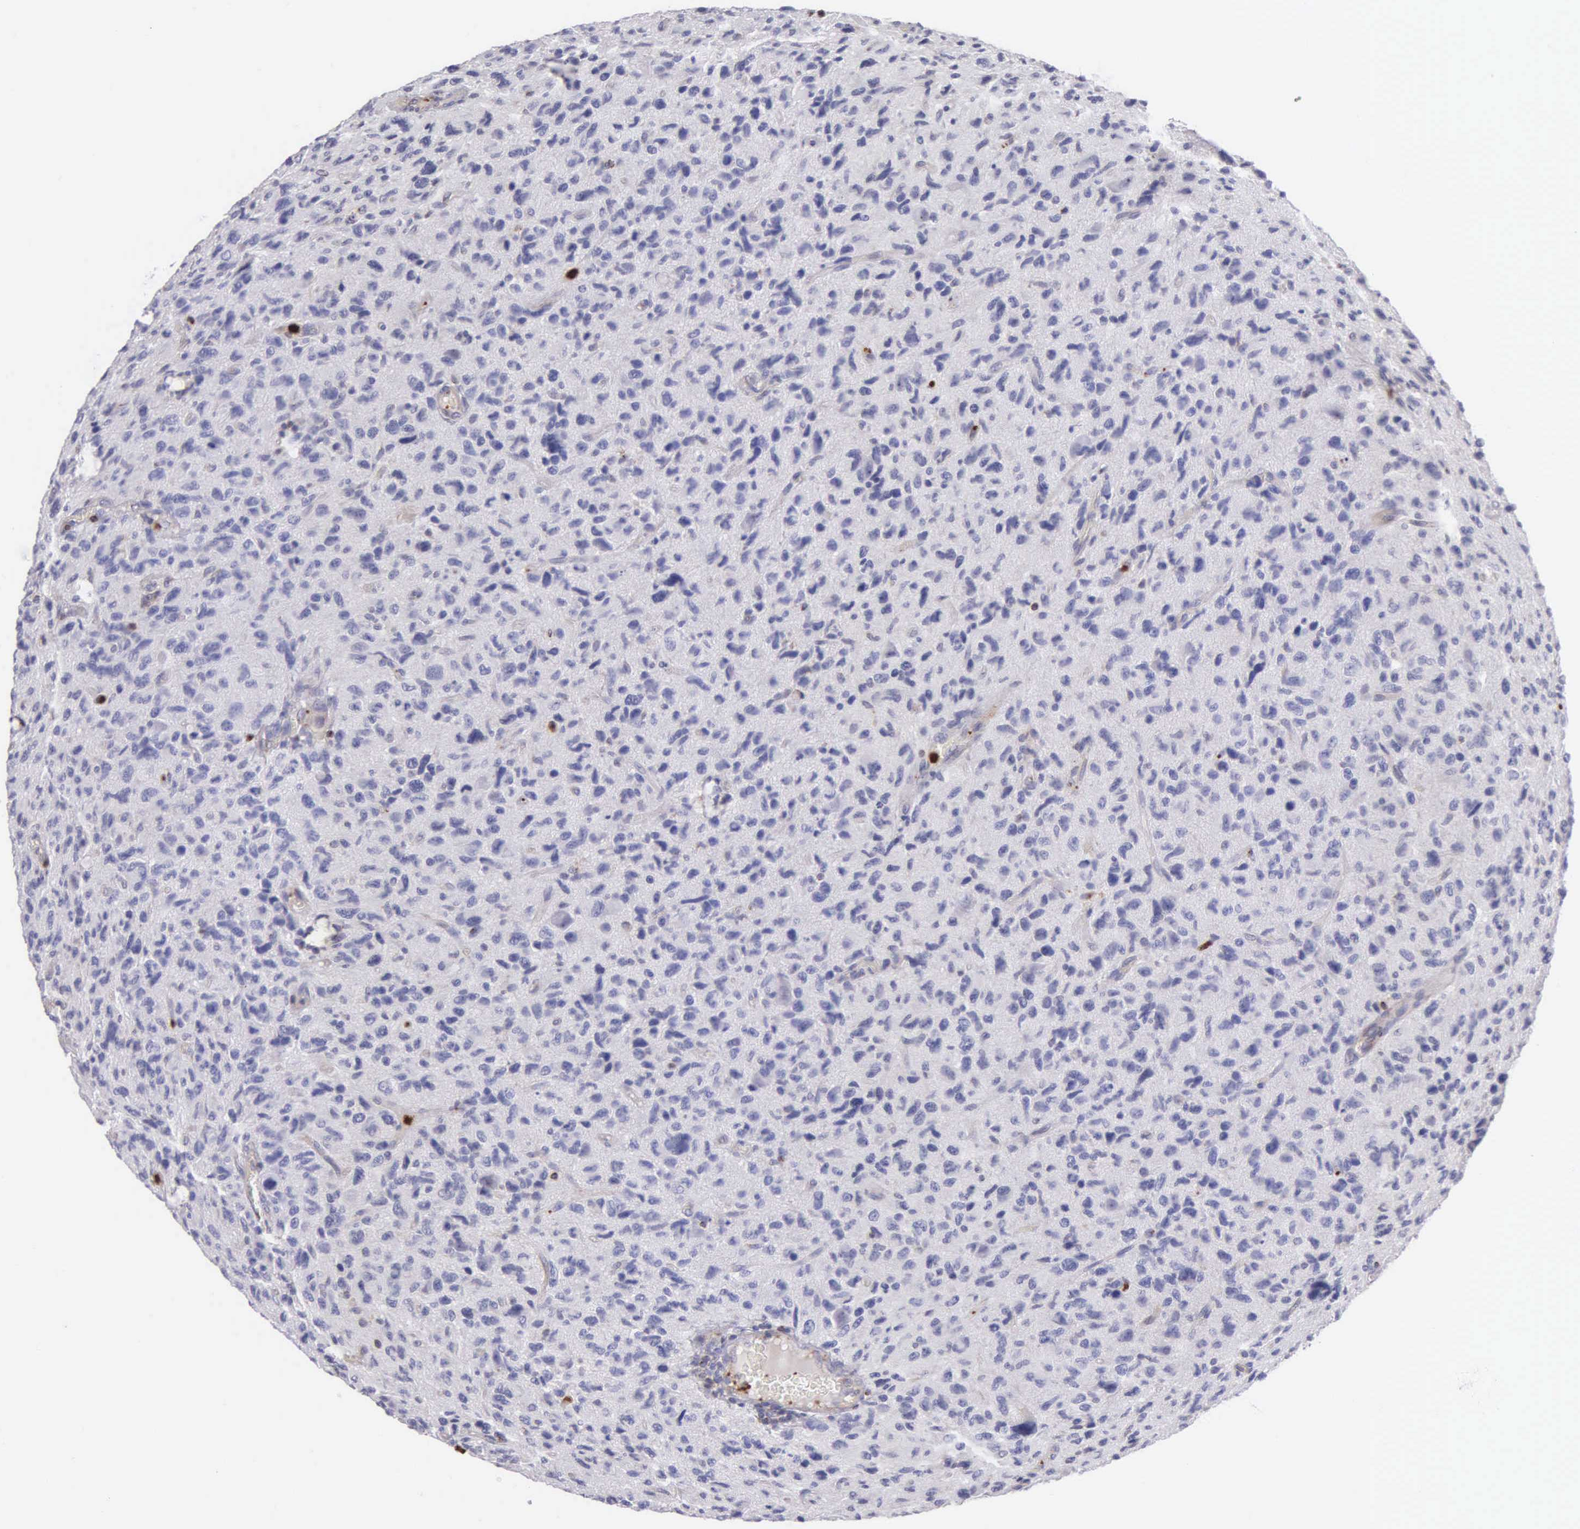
{"staining": {"intensity": "negative", "quantity": "none", "location": "none"}, "tissue": "glioma", "cell_type": "Tumor cells", "image_type": "cancer", "snomed": [{"axis": "morphology", "description": "Glioma, malignant, High grade"}, {"axis": "topography", "description": "Brain"}], "caption": "High power microscopy photomicrograph of an IHC photomicrograph of glioma, revealing no significant expression in tumor cells.", "gene": "SRGN", "patient": {"sex": "female", "age": 60}}